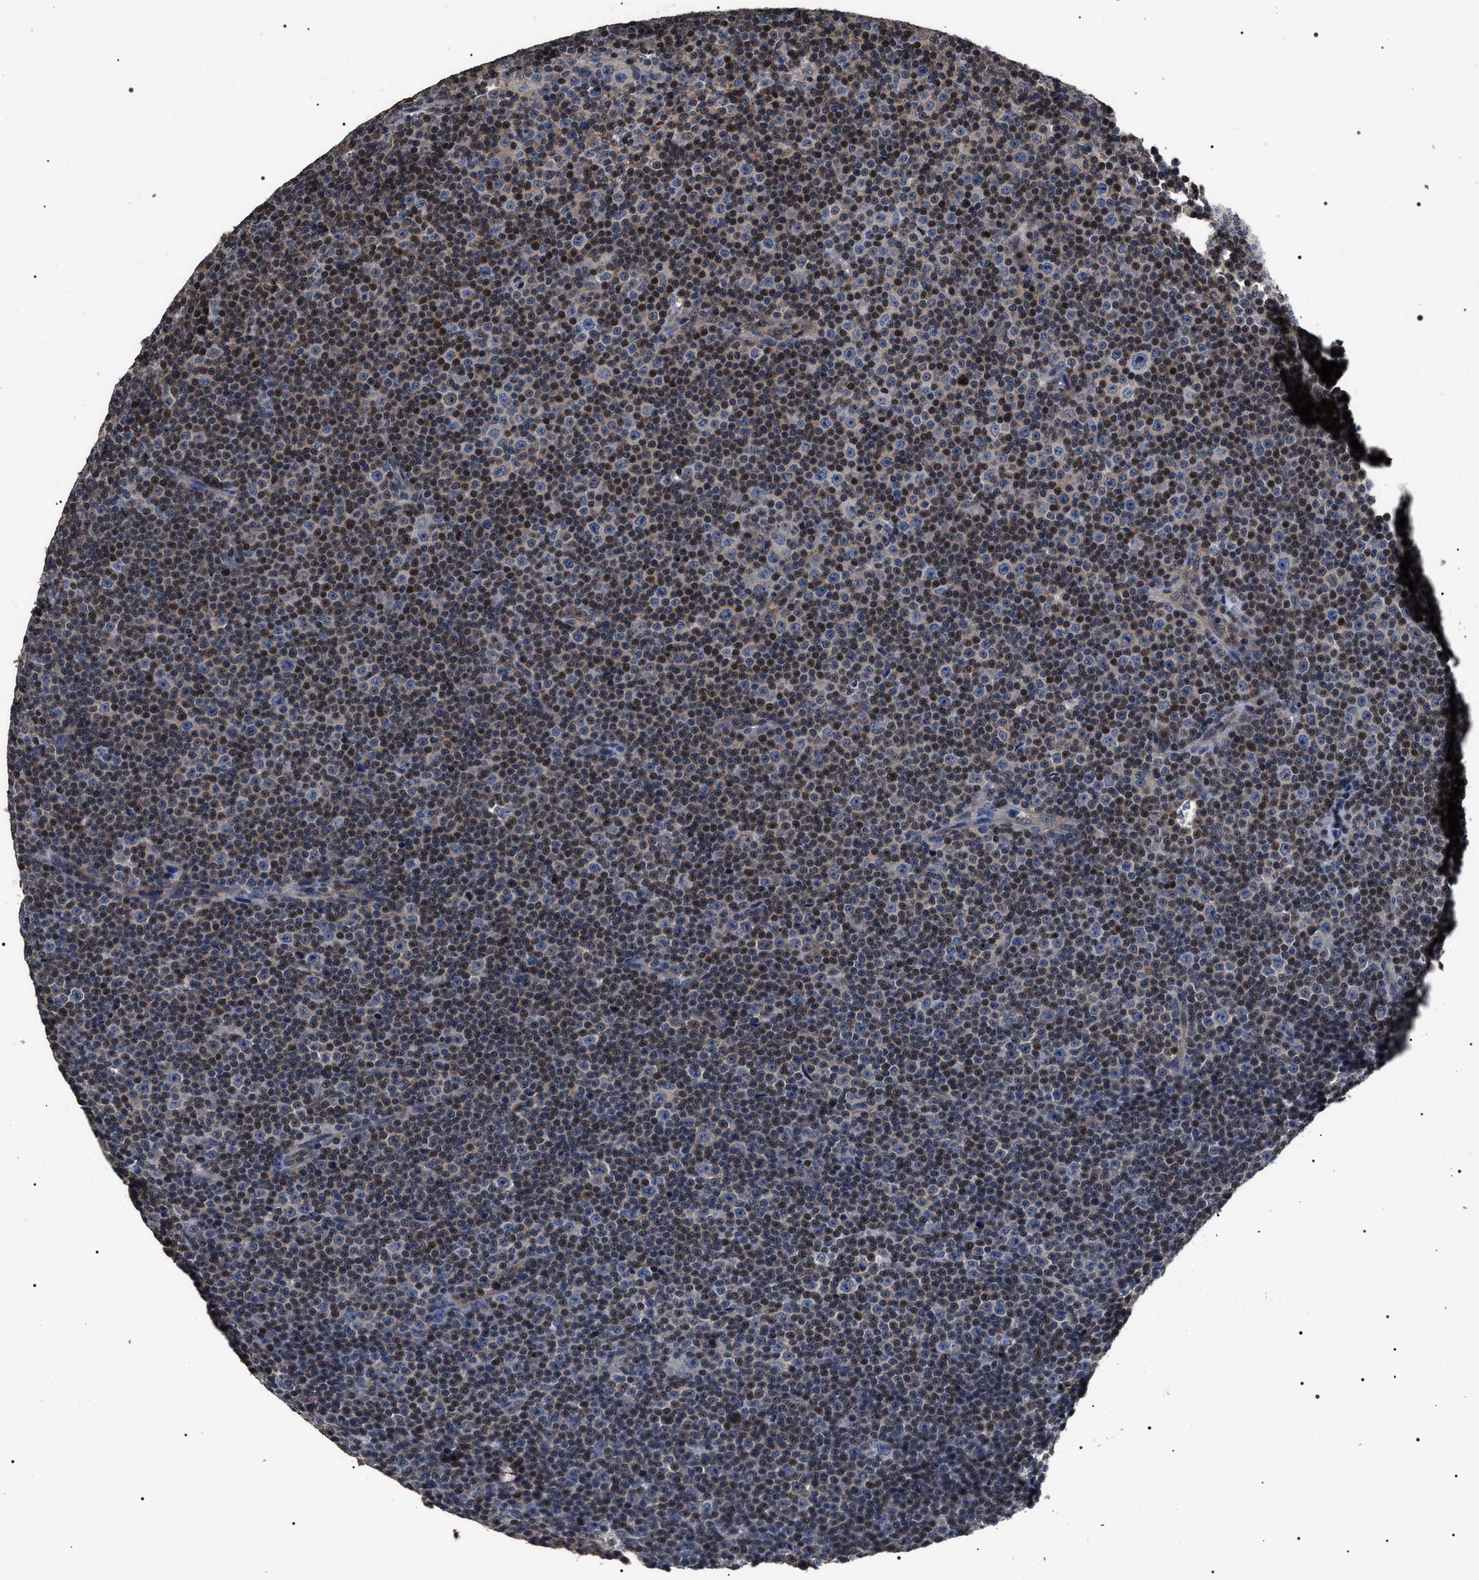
{"staining": {"intensity": "moderate", "quantity": "25%-75%", "location": "cytoplasmic/membranous,nuclear"}, "tissue": "lymphoma", "cell_type": "Tumor cells", "image_type": "cancer", "snomed": [{"axis": "morphology", "description": "Malignant lymphoma, non-Hodgkin's type, Low grade"}, {"axis": "topography", "description": "Lymph node"}], "caption": "Lymphoma stained with DAB (3,3'-diaminobenzidine) IHC demonstrates medium levels of moderate cytoplasmic/membranous and nuclear staining in approximately 25%-75% of tumor cells. The protein of interest is stained brown, and the nuclei are stained in blue (DAB (3,3'-diaminobenzidine) IHC with brightfield microscopy, high magnification).", "gene": "UPF3A", "patient": {"sex": "female", "age": 67}}